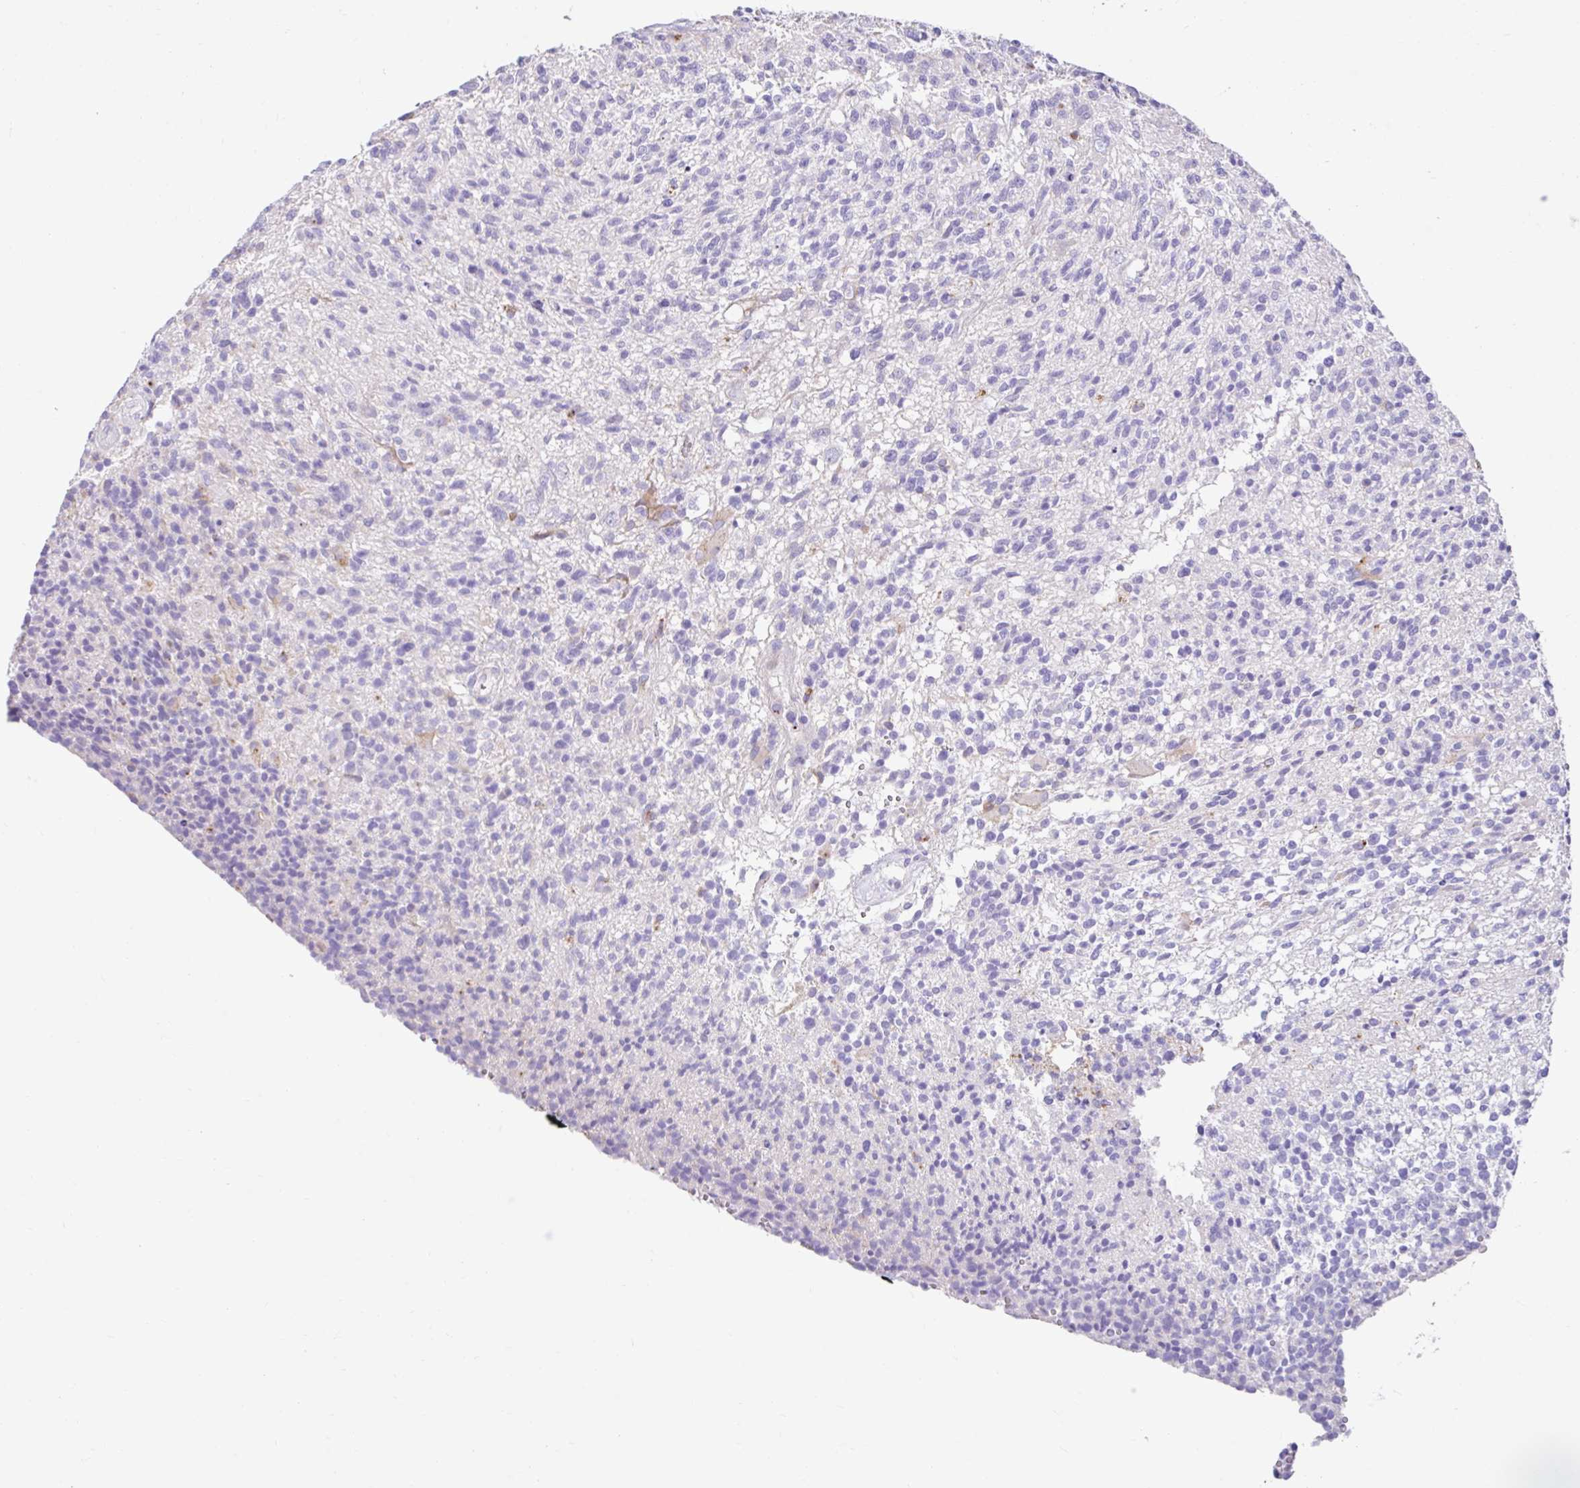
{"staining": {"intensity": "negative", "quantity": "none", "location": "none"}, "tissue": "glioma", "cell_type": "Tumor cells", "image_type": "cancer", "snomed": [{"axis": "morphology", "description": "Glioma, malignant, High grade"}, {"axis": "topography", "description": "Brain"}], "caption": "This histopathology image is of glioma stained with immunohistochemistry (IHC) to label a protein in brown with the nuclei are counter-stained blue. There is no expression in tumor cells. (DAB immunohistochemistry (IHC) with hematoxylin counter stain).", "gene": "ZNF33A", "patient": {"sex": "male", "age": 56}}